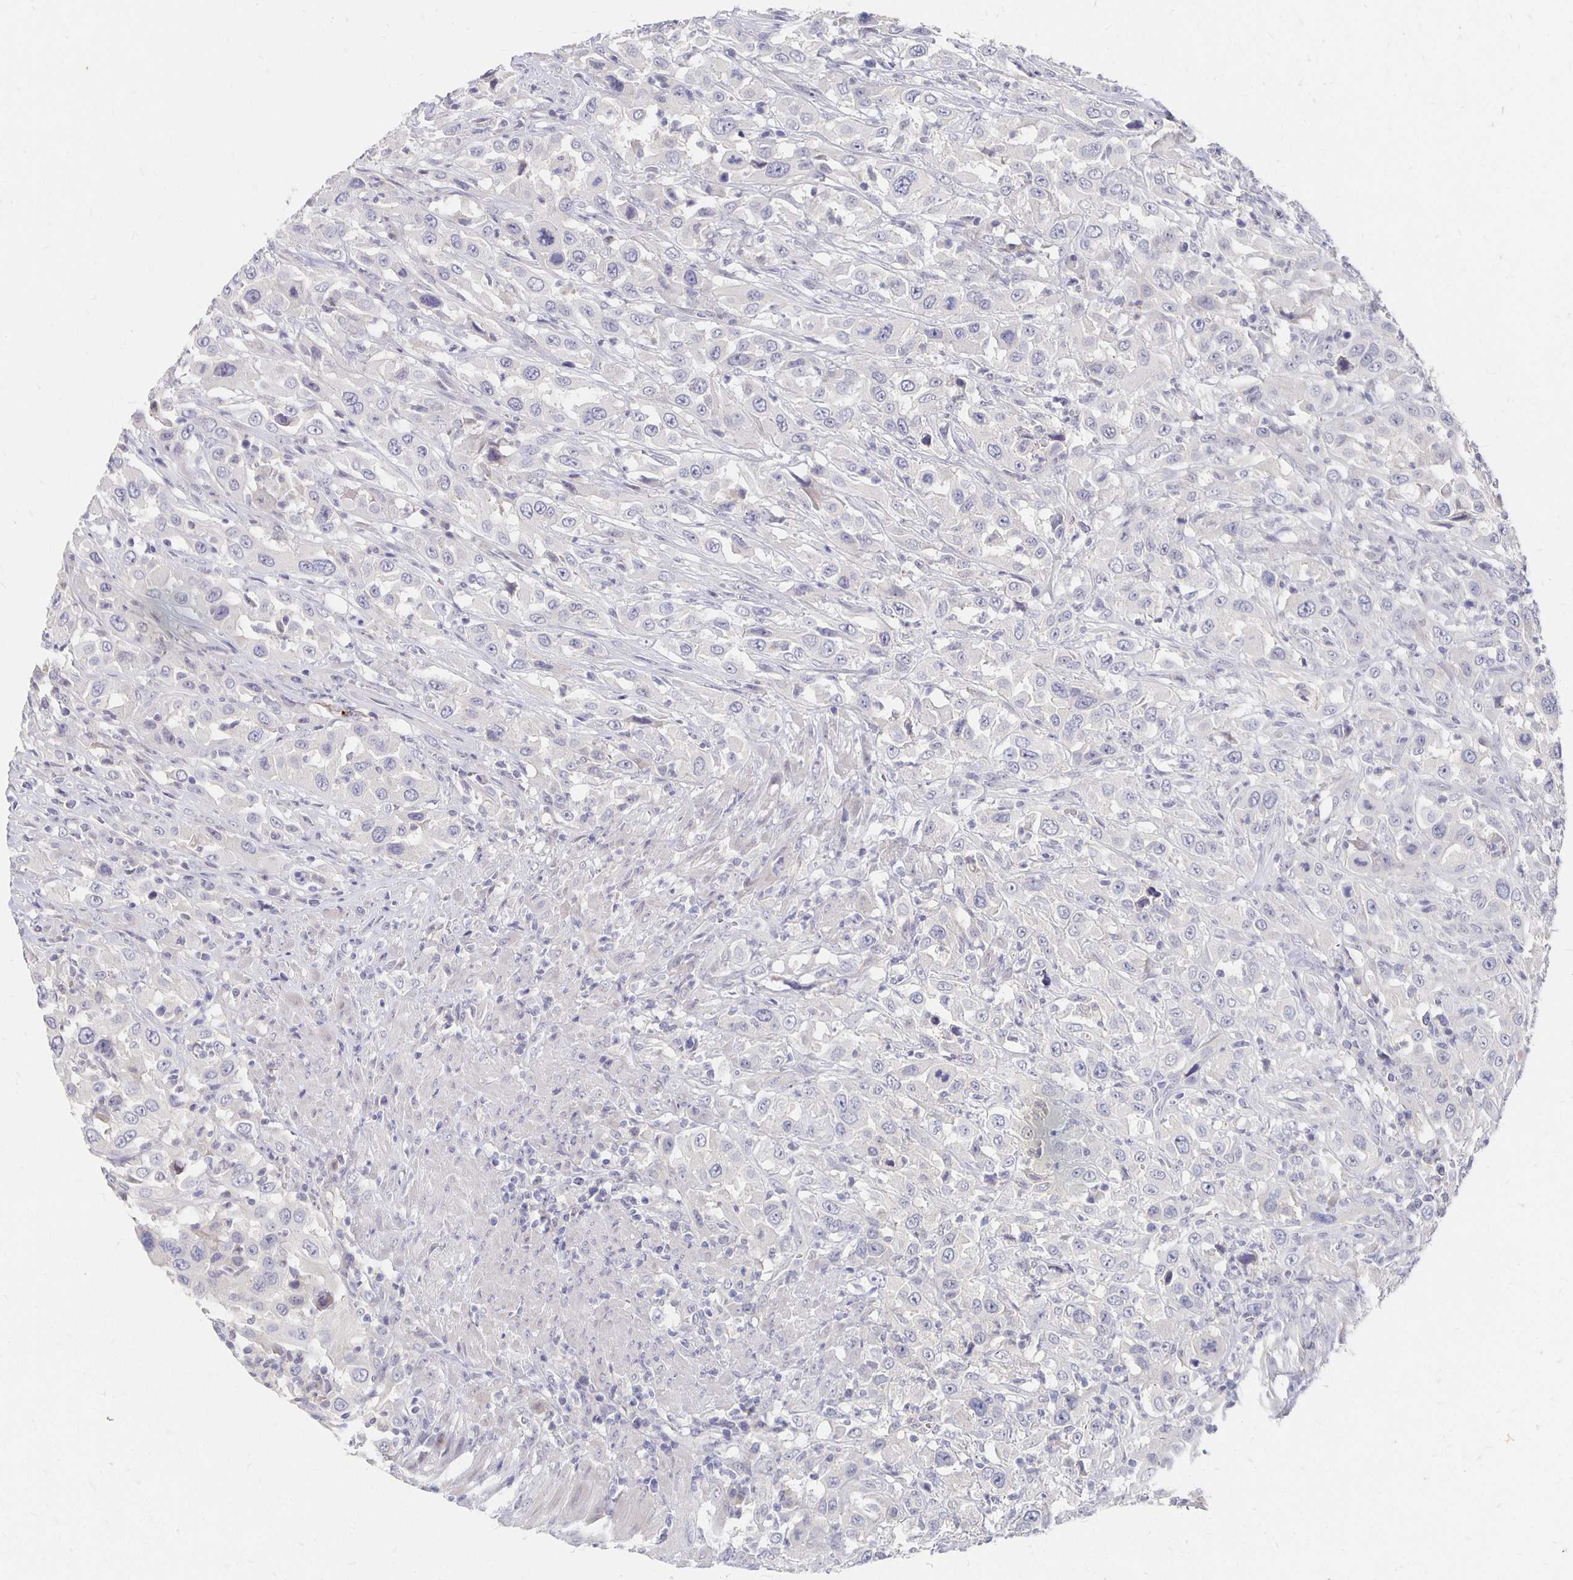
{"staining": {"intensity": "negative", "quantity": "none", "location": "none"}, "tissue": "urothelial cancer", "cell_type": "Tumor cells", "image_type": "cancer", "snomed": [{"axis": "morphology", "description": "Urothelial carcinoma, High grade"}, {"axis": "topography", "description": "Urinary bladder"}], "caption": "This is an immunohistochemistry histopathology image of human urothelial cancer. There is no positivity in tumor cells.", "gene": "FKRP", "patient": {"sex": "male", "age": 61}}